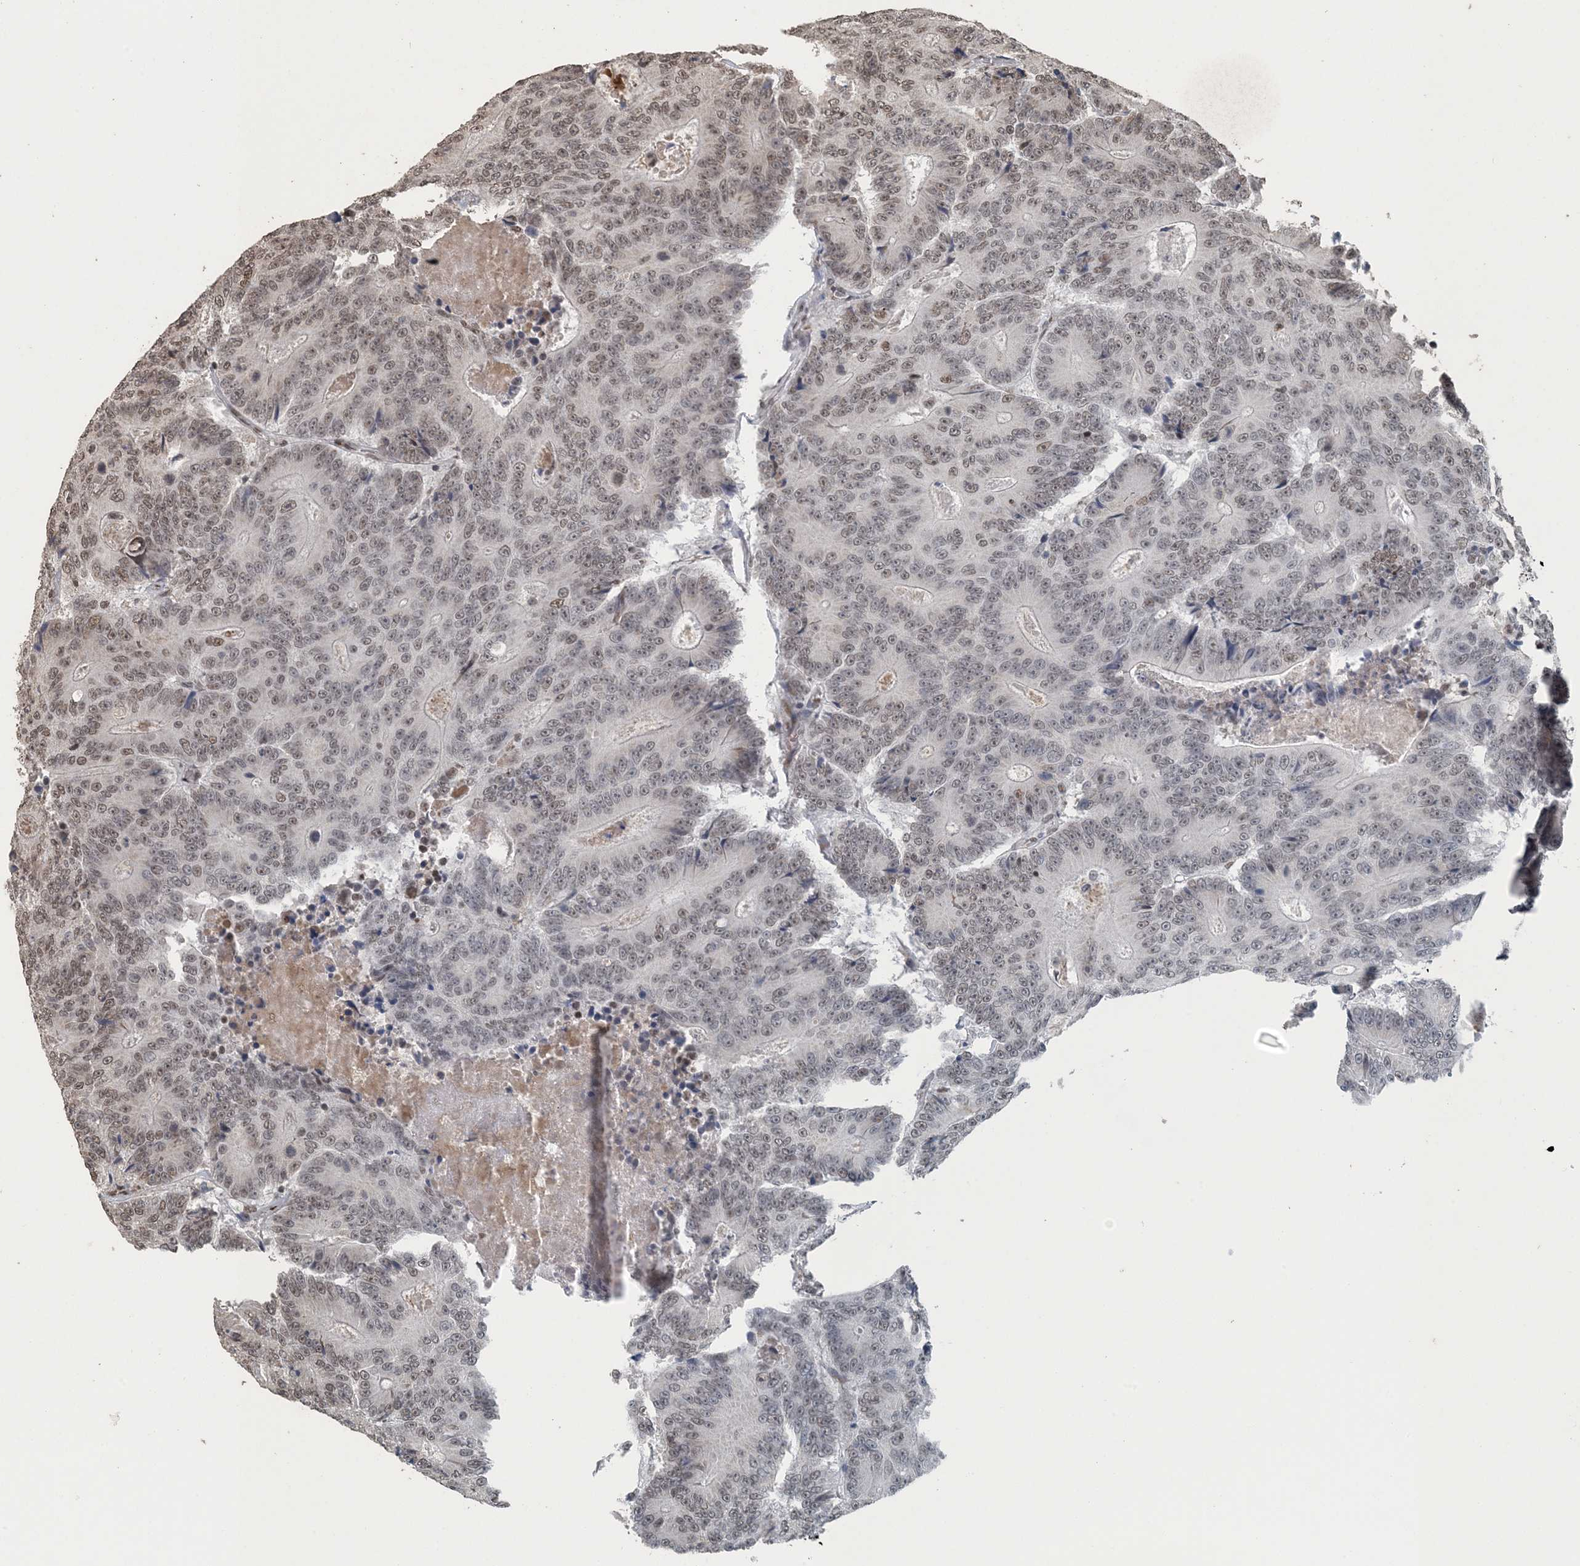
{"staining": {"intensity": "weak", "quantity": "25%-75%", "location": "nuclear"}, "tissue": "colorectal cancer", "cell_type": "Tumor cells", "image_type": "cancer", "snomed": [{"axis": "morphology", "description": "Adenocarcinoma, NOS"}, {"axis": "topography", "description": "Colon"}], "caption": "DAB immunohistochemical staining of adenocarcinoma (colorectal) shows weak nuclear protein positivity in approximately 25%-75% of tumor cells.", "gene": "MBD2", "patient": {"sex": "male", "age": 83}}